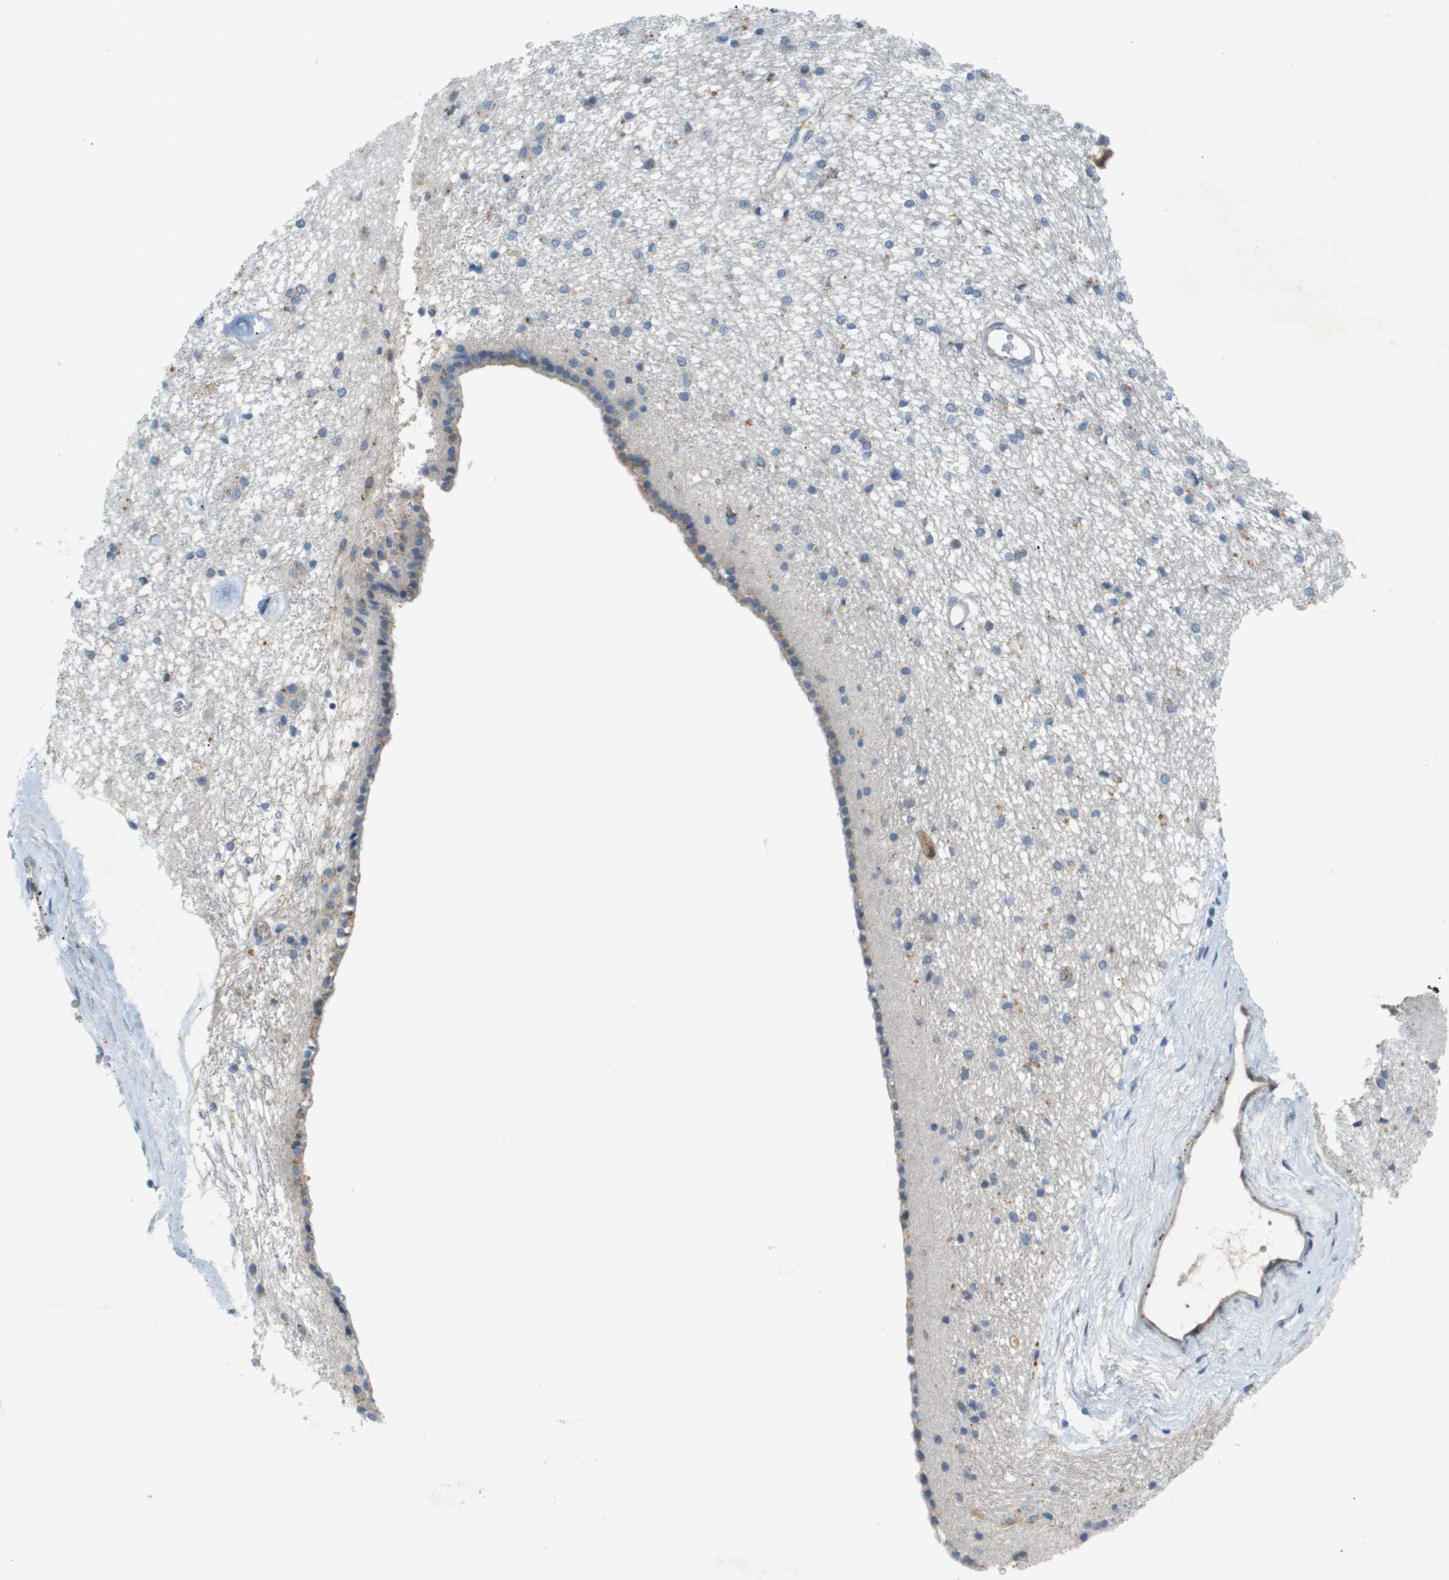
{"staining": {"intensity": "negative", "quantity": "none", "location": "none"}, "tissue": "caudate", "cell_type": "Glial cells", "image_type": "normal", "snomed": [{"axis": "morphology", "description": "Normal tissue, NOS"}, {"axis": "topography", "description": "Lateral ventricle wall"}], "caption": "Immunohistochemical staining of unremarkable caudate displays no significant staining in glial cells.", "gene": "VTN", "patient": {"sex": "female", "age": 19}}